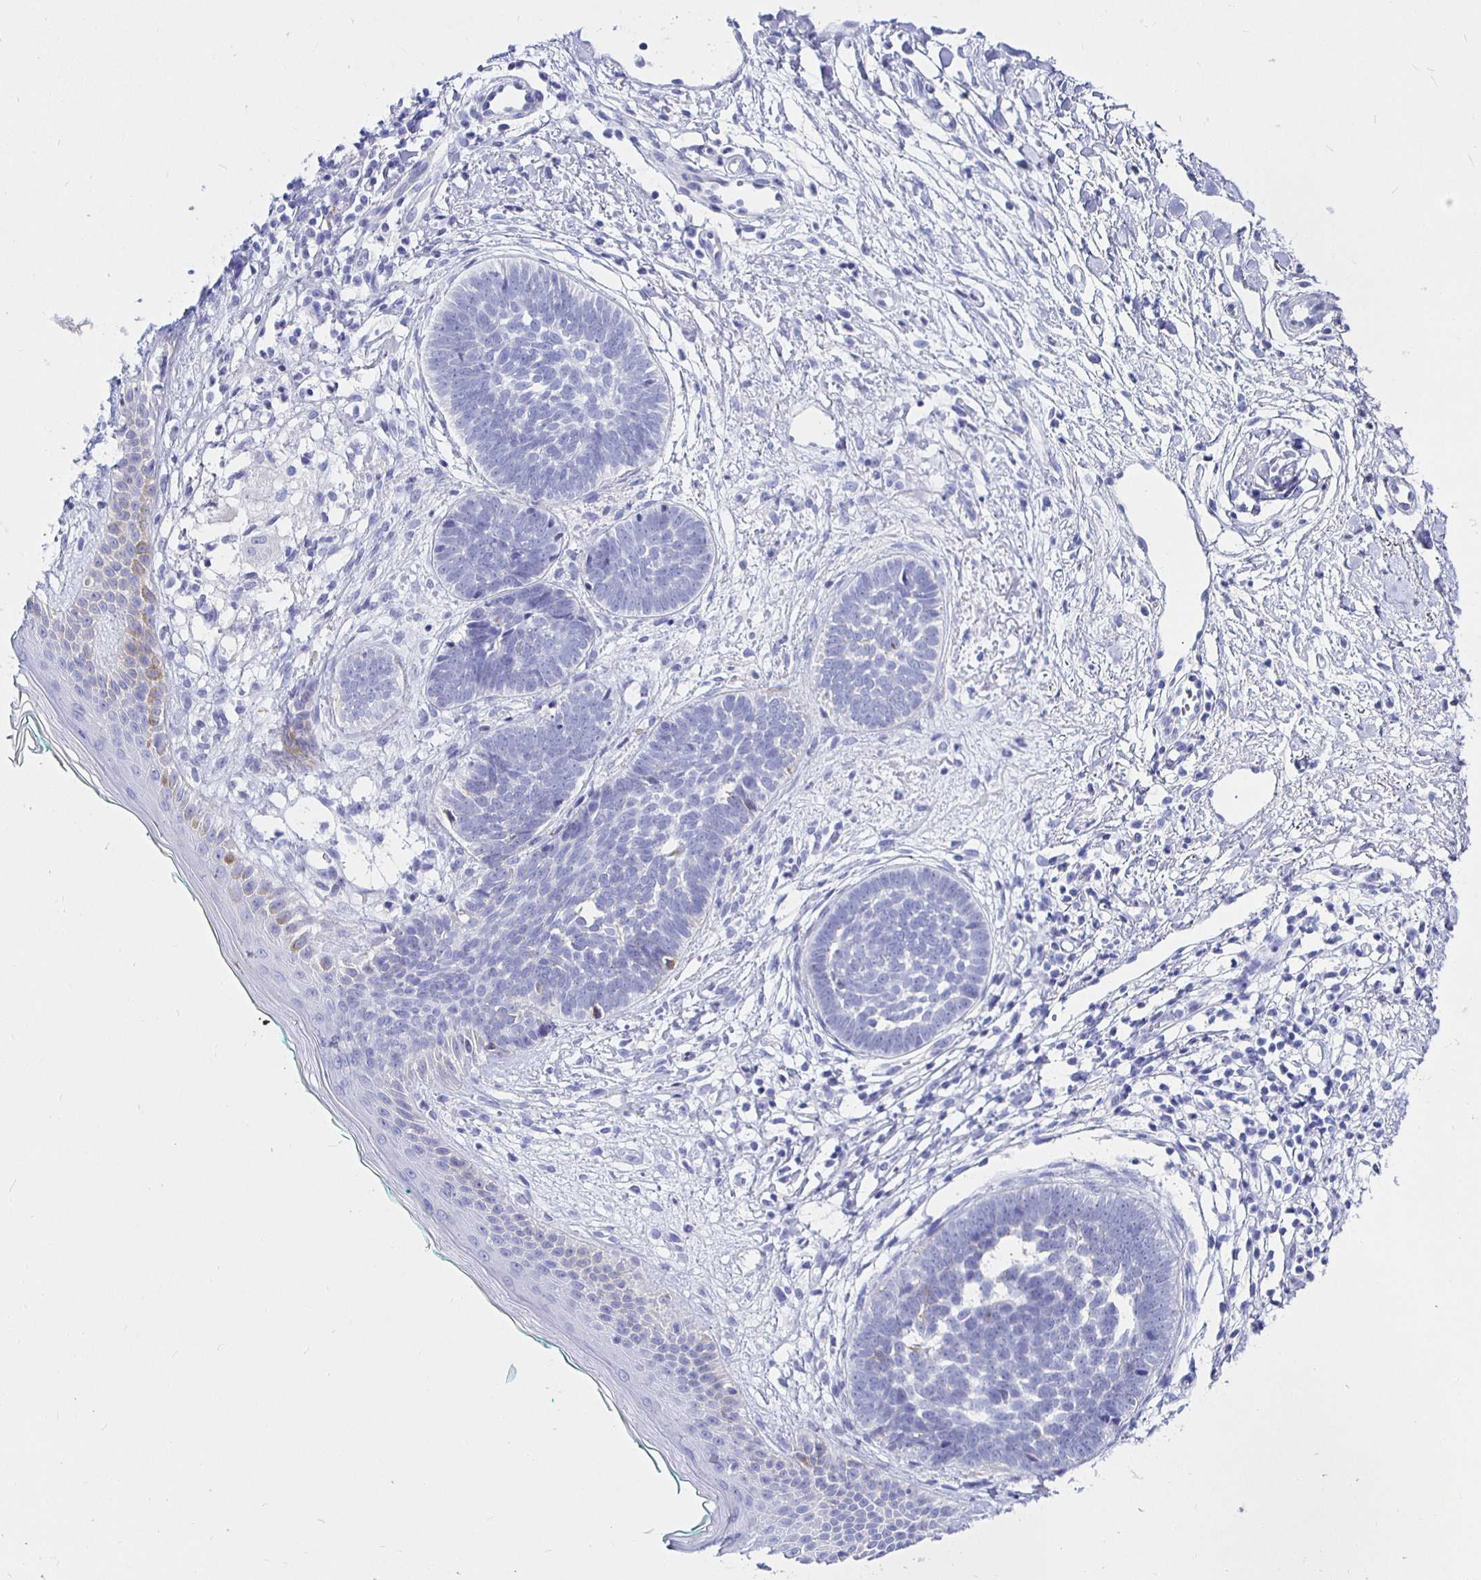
{"staining": {"intensity": "negative", "quantity": "none", "location": "none"}, "tissue": "skin cancer", "cell_type": "Tumor cells", "image_type": "cancer", "snomed": [{"axis": "morphology", "description": "Basal cell carcinoma"}, {"axis": "topography", "description": "Skin"}, {"axis": "topography", "description": "Skin of neck"}, {"axis": "topography", "description": "Skin of shoulder"}, {"axis": "topography", "description": "Skin of back"}], "caption": "Tumor cells show no significant staining in skin cancer.", "gene": "UMOD", "patient": {"sex": "male", "age": 80}}